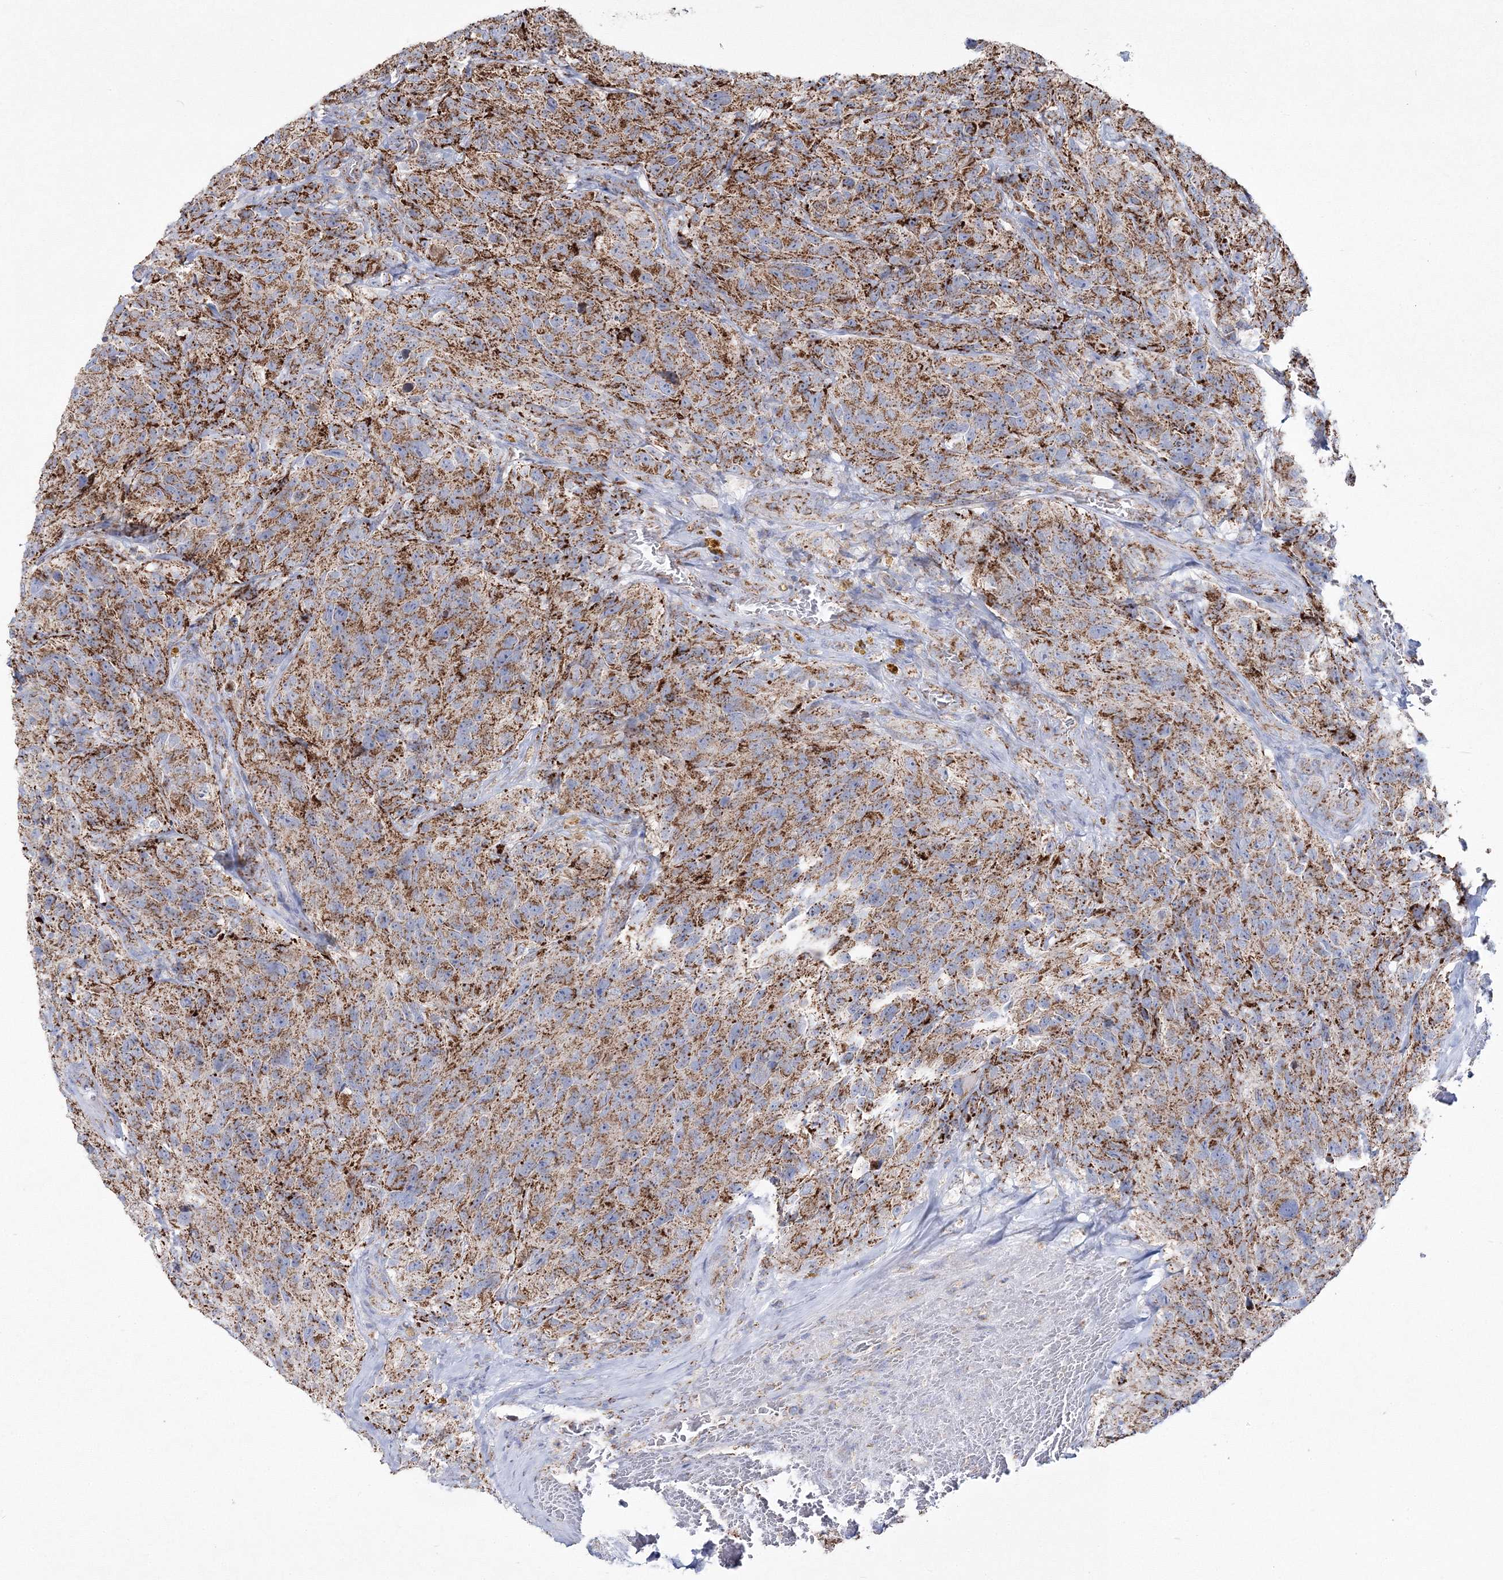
{"staining": {"intensity": "strong", "quantity": "25%-75%", "location": "cytoplasmic/membranous"}, "tissue": "glioma", "cell_type": "Tumor cells", "image_type": "cancer", "snomed": [{"axis": "morphology", "description": "Glioma, malignant, High grade"}, {"axis": "topography", "description": "Brain"}], "caption": "Immunohistochemistry (IHC) (DAB) staining of human glioma shows strong cytoplasmic/membranous protein staining in approximately 25%-75% of tumor cells.", "gene": "HIBCH", "patient": {"sex": "male", "age": 69}}